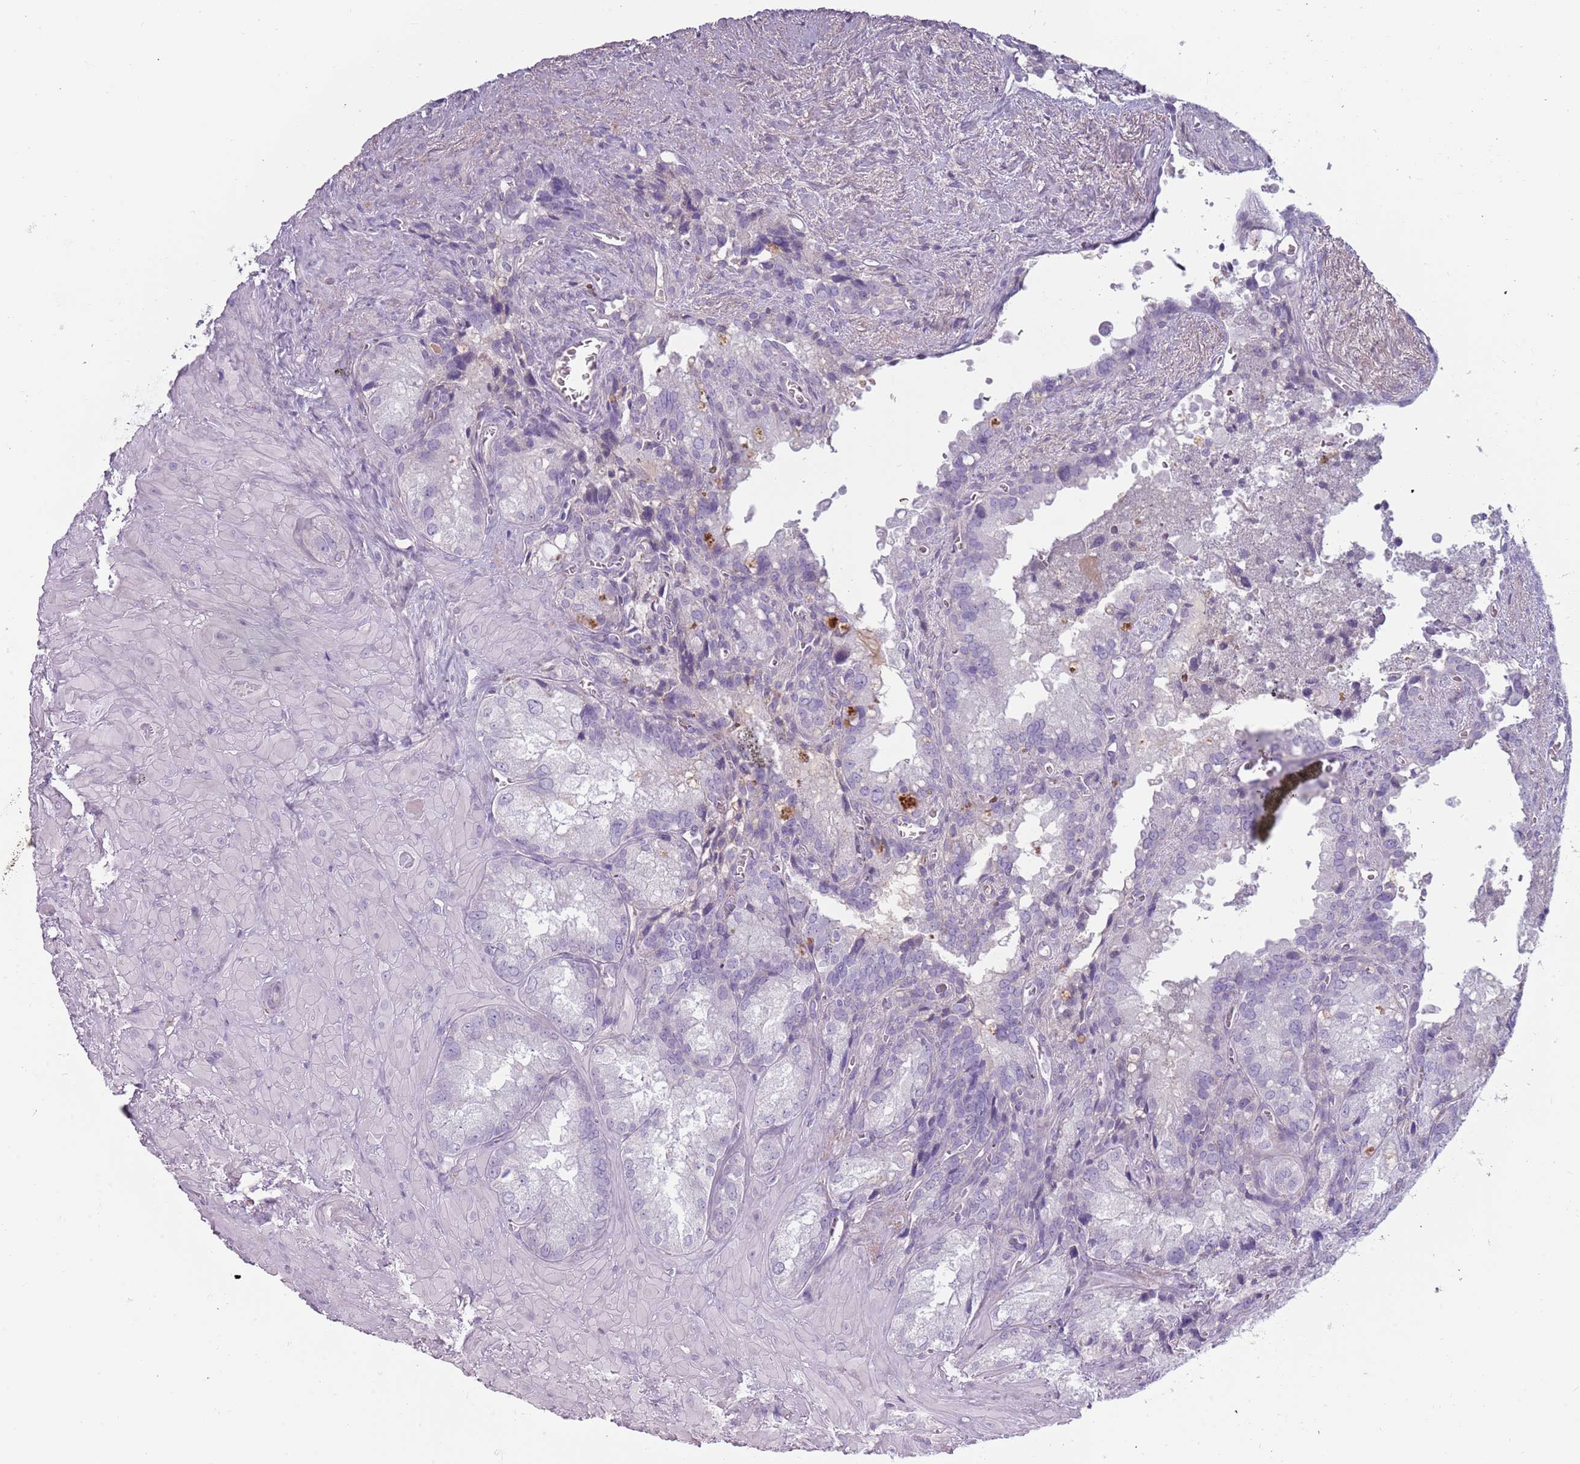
{"staining": {"intensity": "negative", "quantity": "none", "location": "none"}, "tissue": "seminal vesicle", "cell_type": "Glandular cells", "image_type": "normal", "snomed": [{"axis": "morphology", "description": "Normal tissue, NOS"}, {"axis": "topography", "description": "Seminal veicle"}], "caption": "IHC image of benign seminal vesicle: human seminal vesicle stained with DAB exhibits no significant protein expression in glandular cells.", "gene": "TNFRSF6B", "patient": {"sex": "male", "age": 62}}